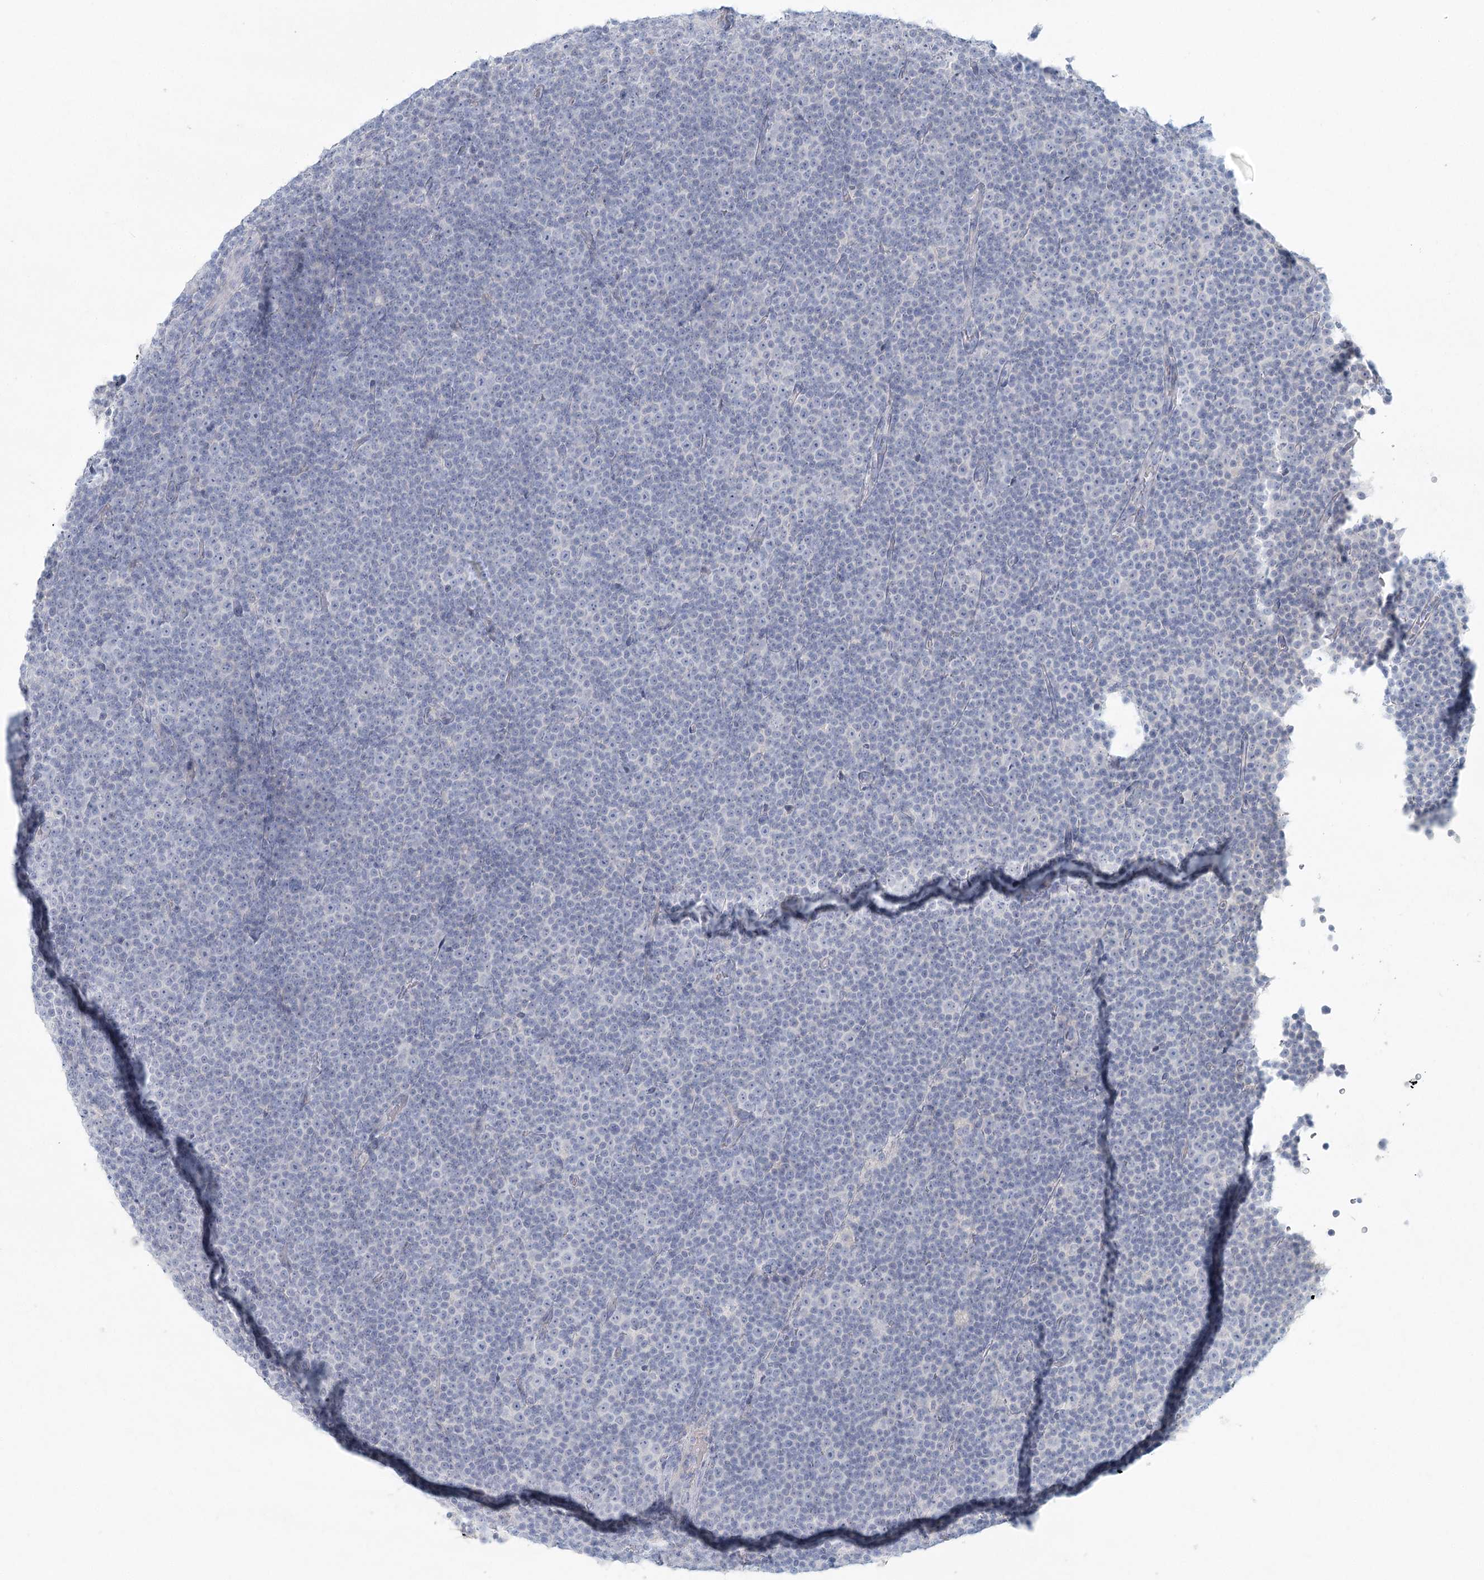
{"staining": {"intensity": "negative", "quantity": "none", "location": "none"}, "tissue": "lymphoma", "cell_type": "Tumor cells", "image_type": "cancer", "snomed": [{"axis": "morphology", "description": "Malignant lymphoma, non-Hodgkin's type, Low grade"}, {"axis": "topography", "description": "Lymph node"}], "caption": "Immunohistochemical staining of human lymphoma shows no significant staining in tumor cells.", "gene": "LRP2BP", "patient": {"sex": "female", "age": 67}}